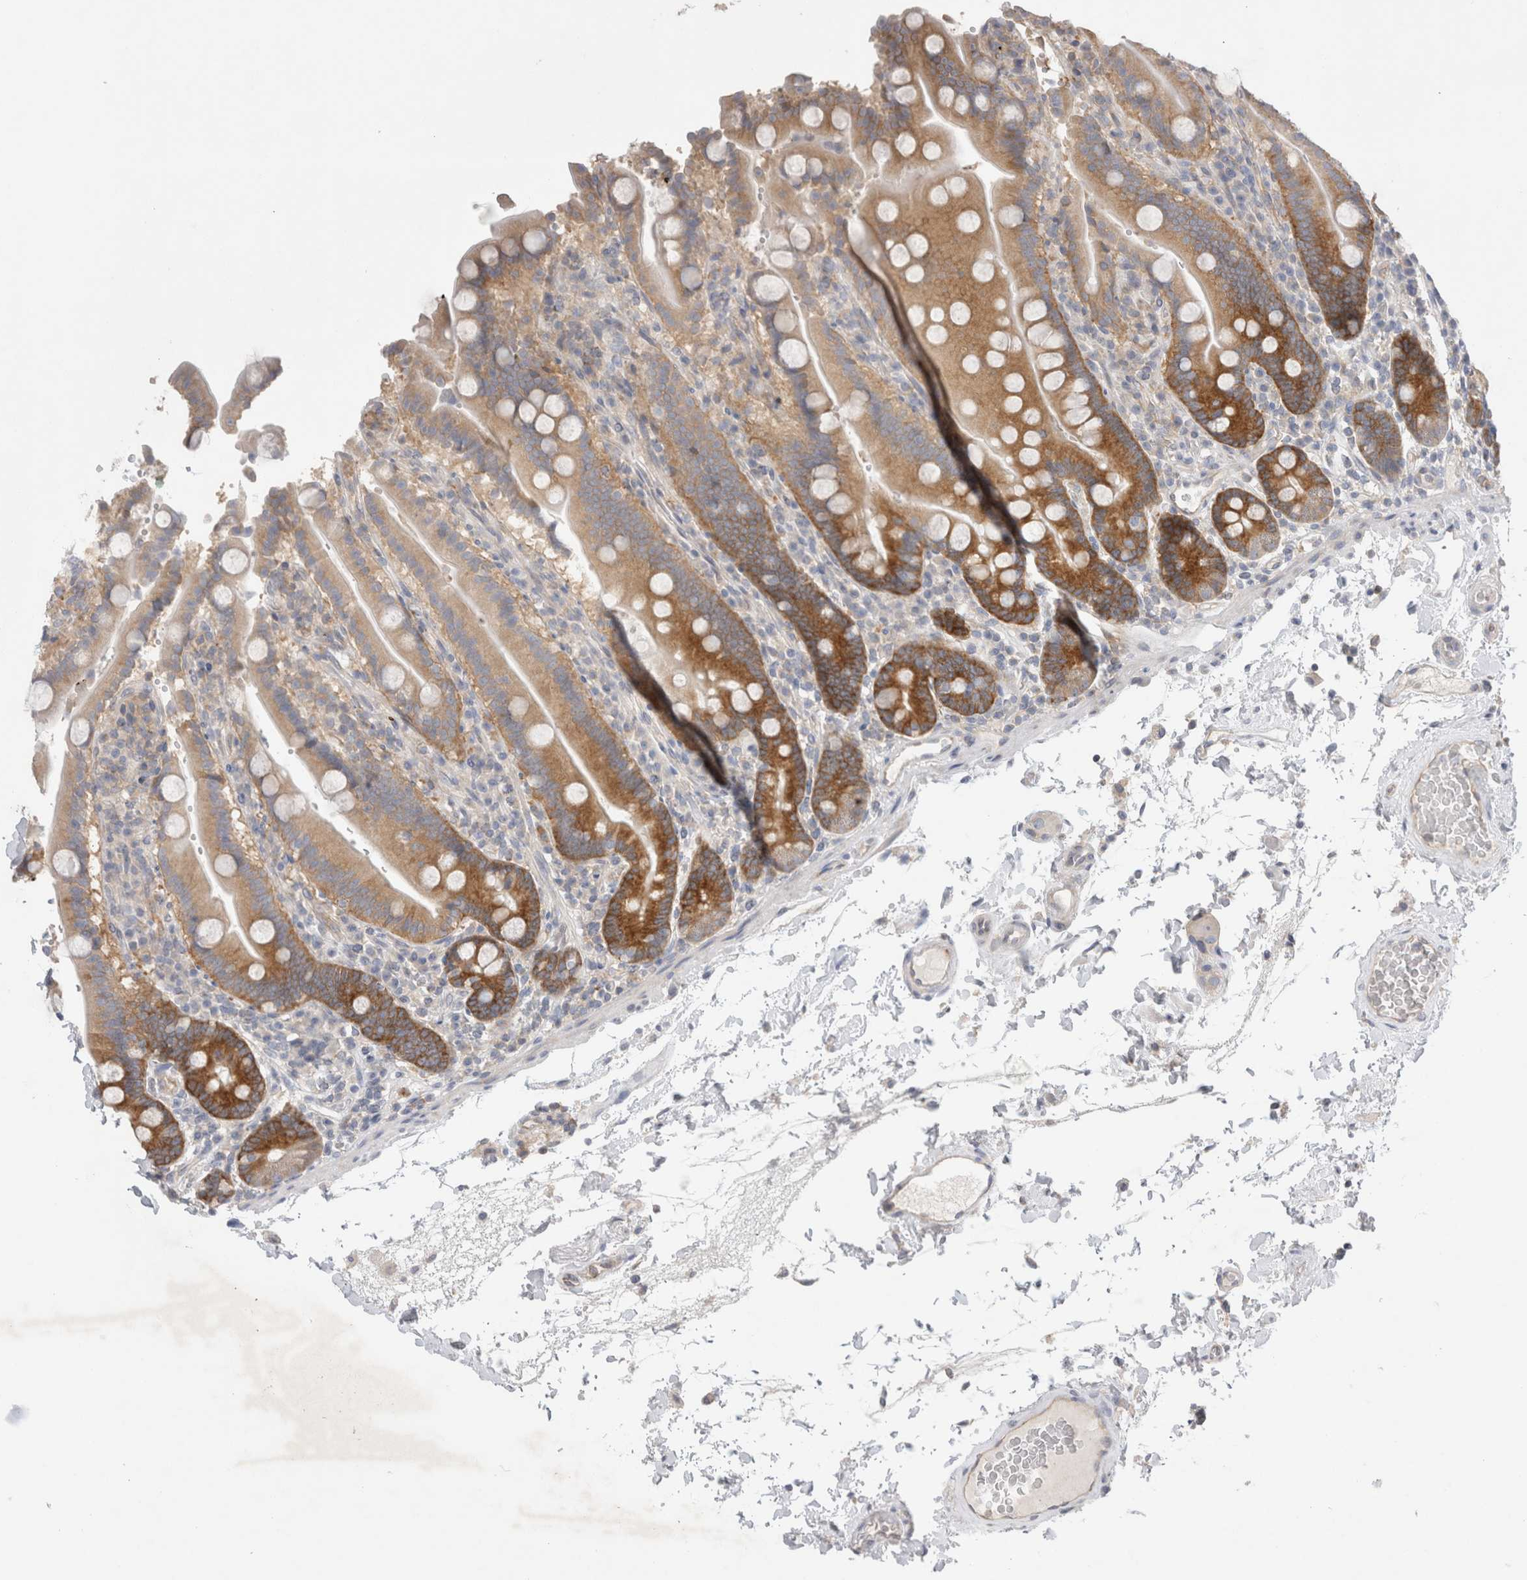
{"staining": {"intensity": "moderate", "quantity": ">75%", "location": "cytoplasmic/membranous"}, "tissue": "duodenum", "cell_type": "Glandular cells", "image_type": "normal", "snomed": [{"axis": "morphology", "description": "Normal tissue, NOS"}, {"axis": "topography", "description": "Small intestine, NOS"}], "caption": "Benign duodenum exhibits moderate cytoplasmic/membranous positivity in approximately >75% of glandular cells, visualized by immunohistochemistry.", "gene": "ZNF23", "patient": {"sex": "female", "age": 71}}